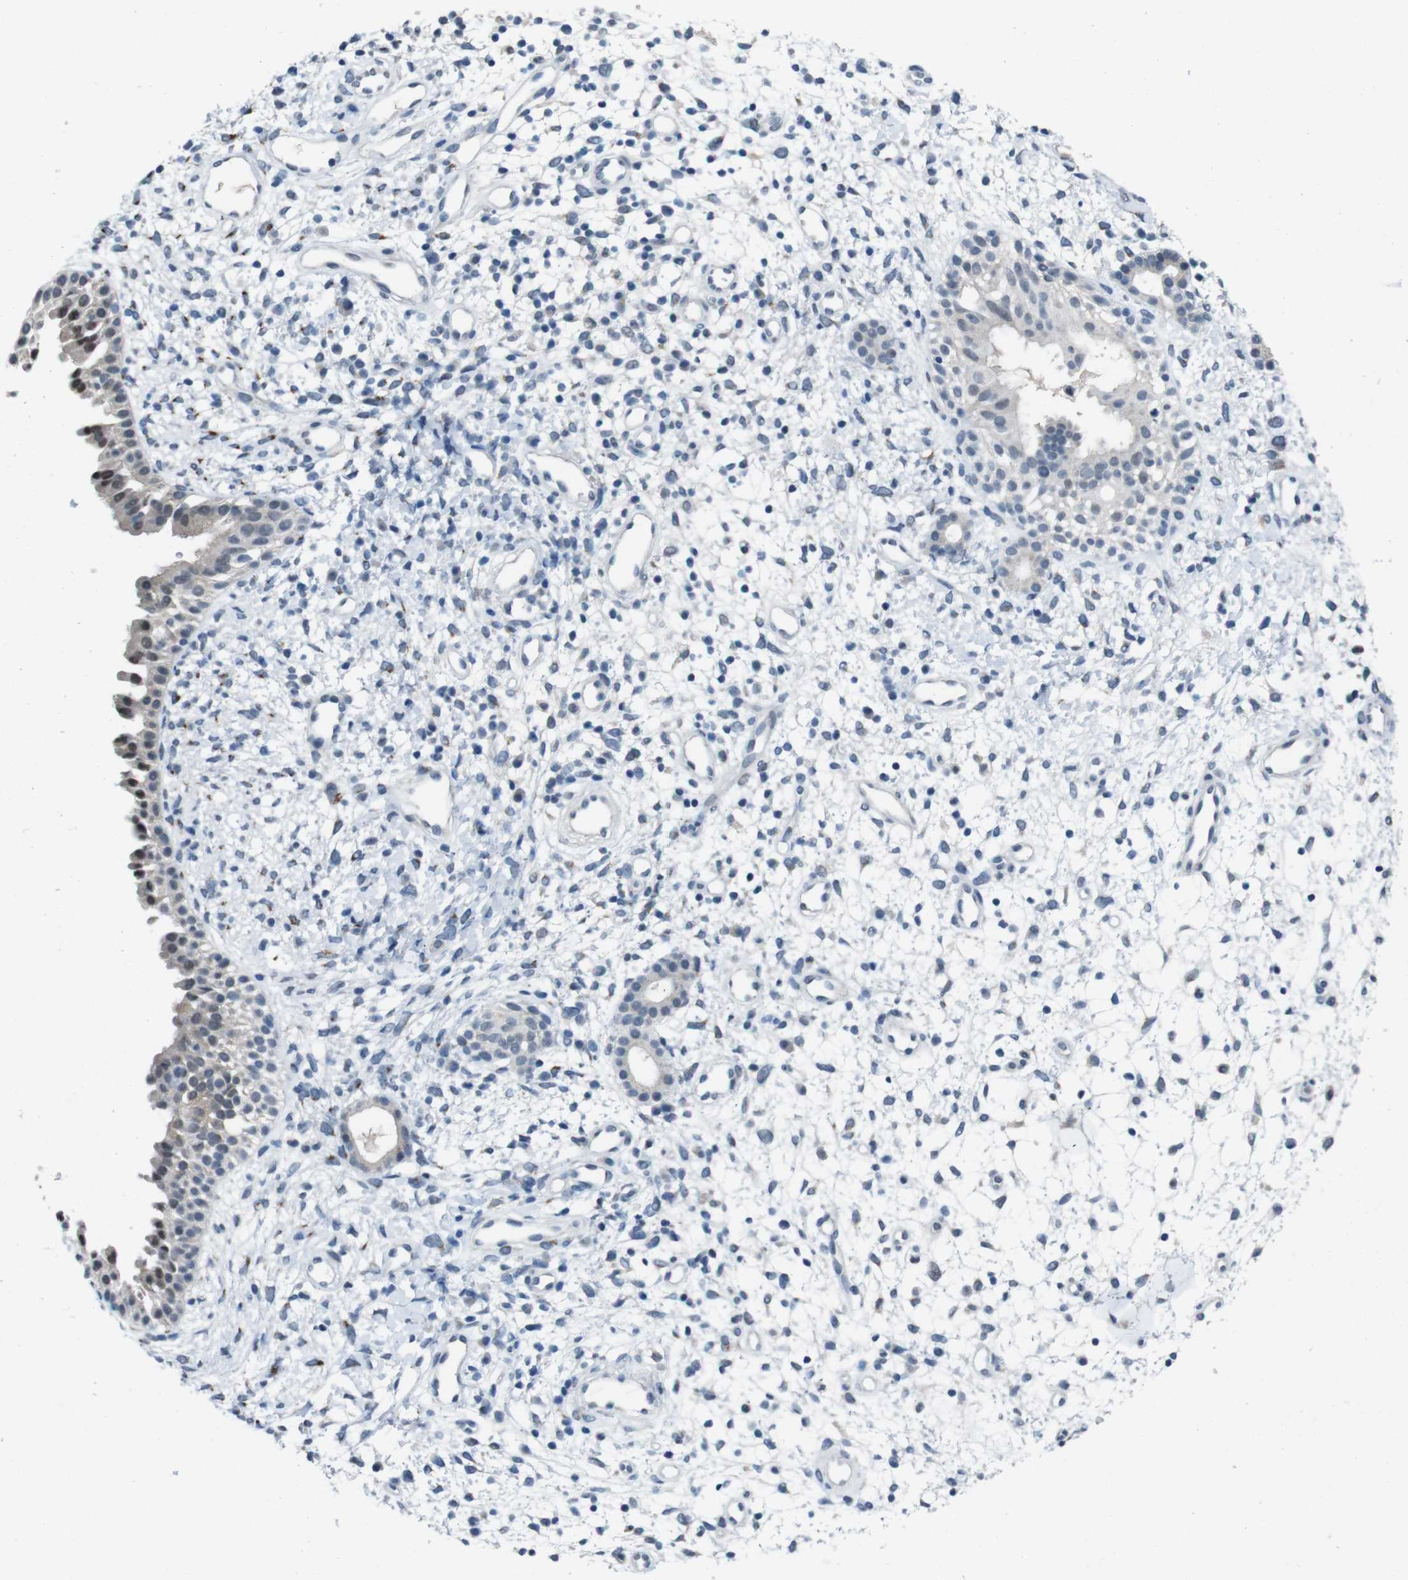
{"staining": {"intensity": "weak", "quantity": "<25%", "location": "cytoplasmic/membranous,nuclear"}, "tissue": "nasopharynx", "cell_type": "Respiratory epithelial cells", "image_type": "normal", "snomed": [{"axis": "morphology", "description": "Normal tissue, NOS"}, {"axis": "topography", "description": "Nasopharynx"}], "caption": "Immunohistochemical staining of unremarkable human nasopharynx demonstrates no significant positivity in respiratory epithelial cells.", "gene": "CDHR2", "patient": {"sex": "male", "age": 22}}